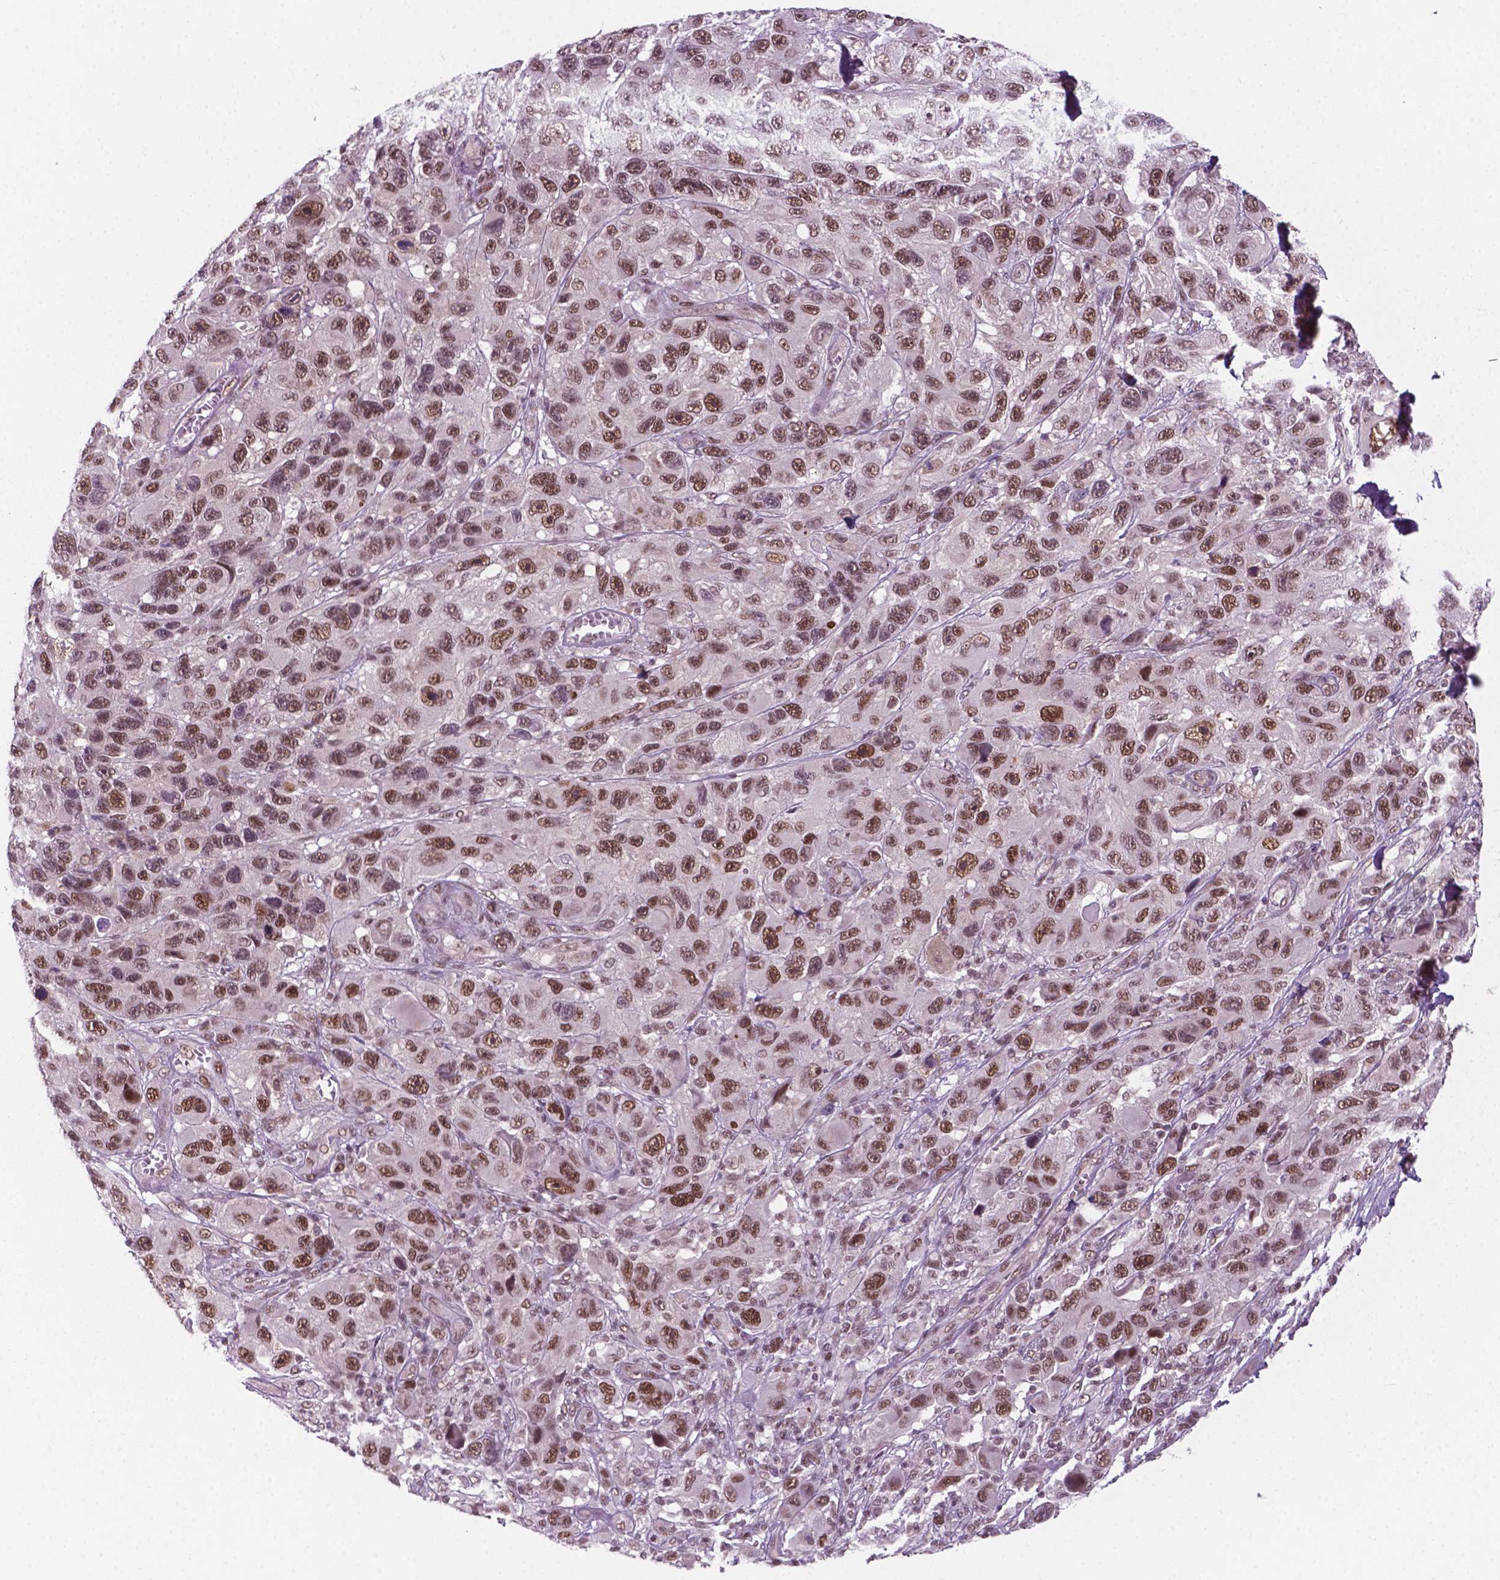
{"staining": {"intensity": "moderate", "quantity": ">75%", "location": "nuclear"}, "tissue": "melanoma", "cell_type": "Tumor cells", "image_type": "cancer", "snomed": [{"axis": "morphology", "description": "Malignant melanoma, NOS"}, {"axis": "topography", "description": "Skin"}], "caption": "IHC (DAB (3,3'-diaminobenzidine)) staining of melanoma demonstrates moderate nuclear protein staining in about >75% of tumor cells.", "gene": "PHAX", "patient": {"sex": "male", "age": 53}}